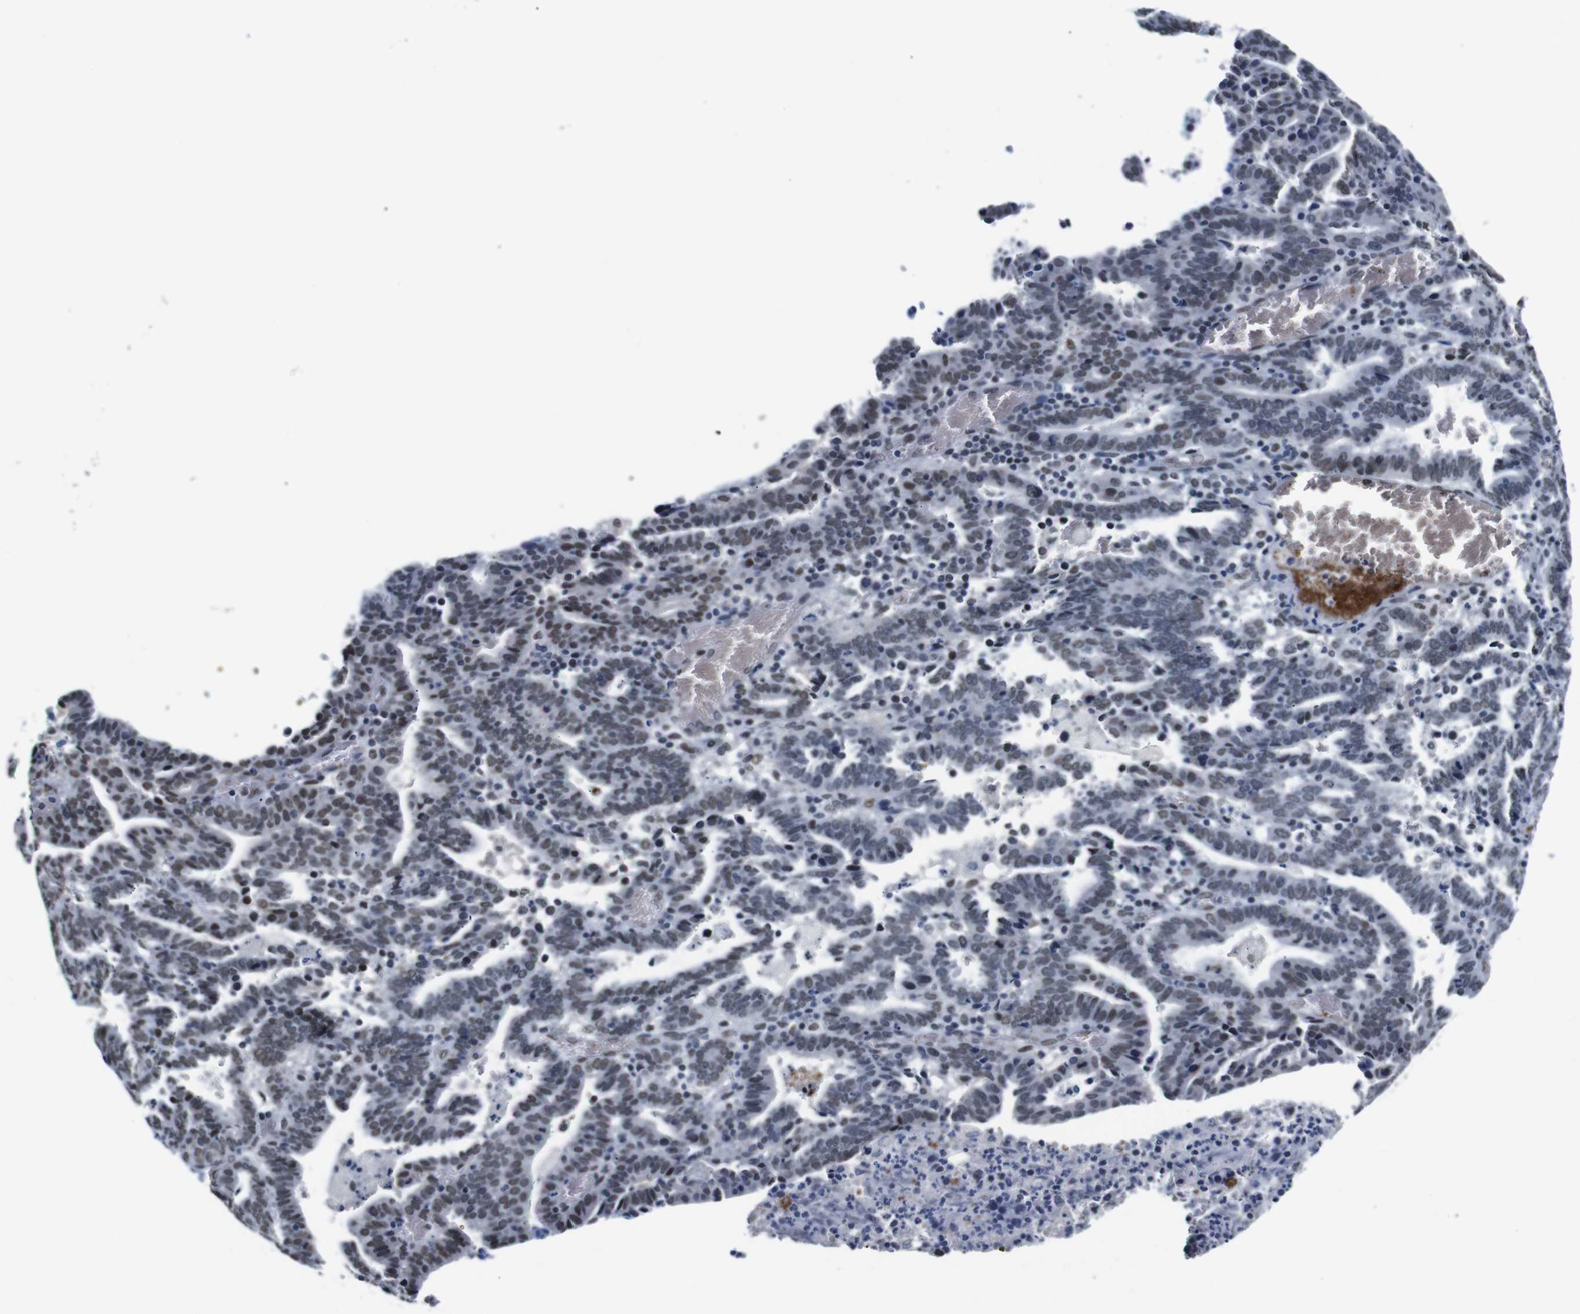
{"staining": {"intensity": "moderate", "quantity": "<25%", "location": "nuclear"}, "tissue": "endometrial cancer", "cell_type": "Tumor cells", "image_type": "cancer", "snomed": [{"axis": "morphology", "description": "Adenocarcinoma, NOS"}, {"axis": "topography", "description": "Uterus"}], "caption": "The photomicrograph reveals immunohistochemical staining of endometrial adenocarcinoma. There is moderate nuclear expression is identified in approximately <25% of tumor cells.", "gene": "ILDR2", "patient": {"sex": "female", "age": 83}}